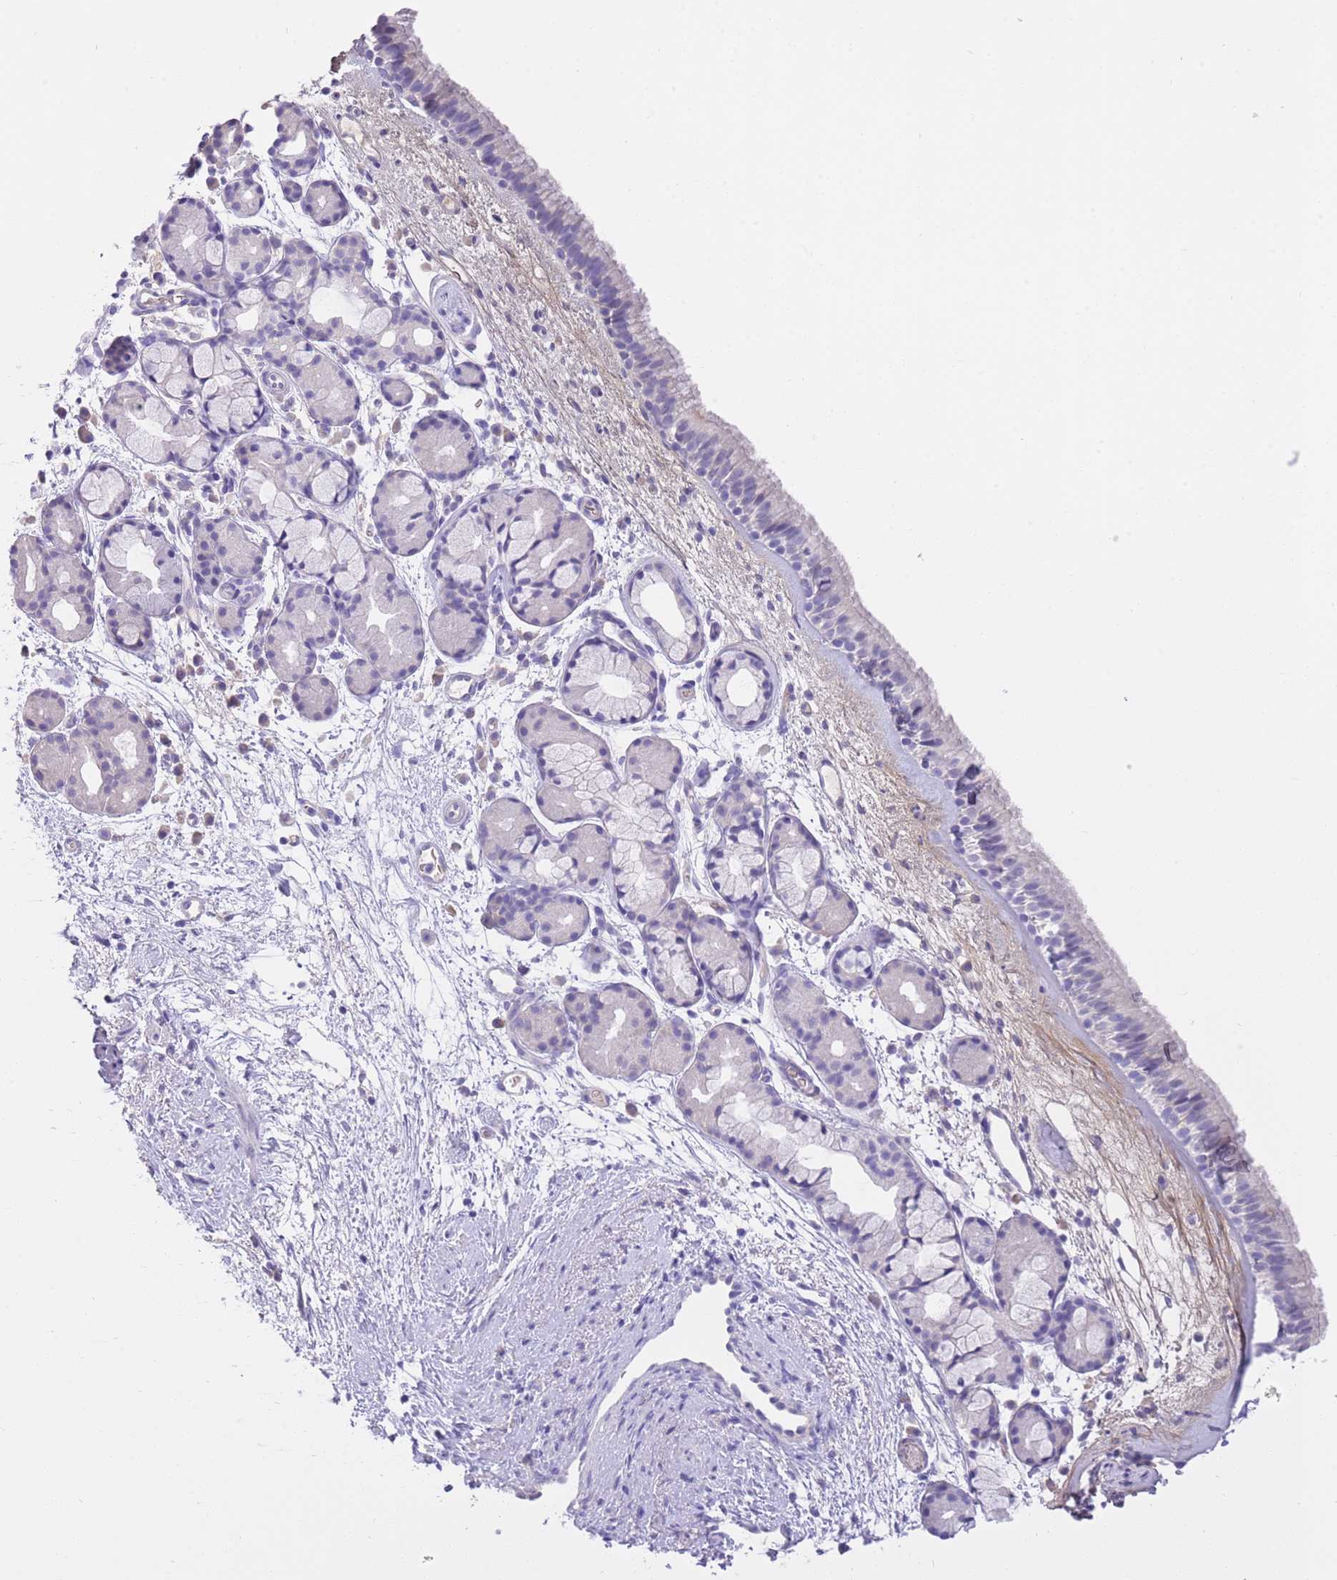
{"staining": {"intensity": "negative", "quantity": "none", "location": "none"}, "tissue": "nasopharynx", "cell_type": "Respiratory epithelial cells", "image_type": "normal", "snomed": [{"axis": "morphology", "description": "Normal tissue, NOS"}, {"axis": "topography", "description": "Nasopharynx"}], "caption": "Immunohistochemistry micrograph of benign nasopharynx: nasopharynx stained with DAB demonstrates no significant protein staining in respiratory epithelial cells.", "gene": "SFTPA1", "patient": {"sex": "female", "age": 81}}